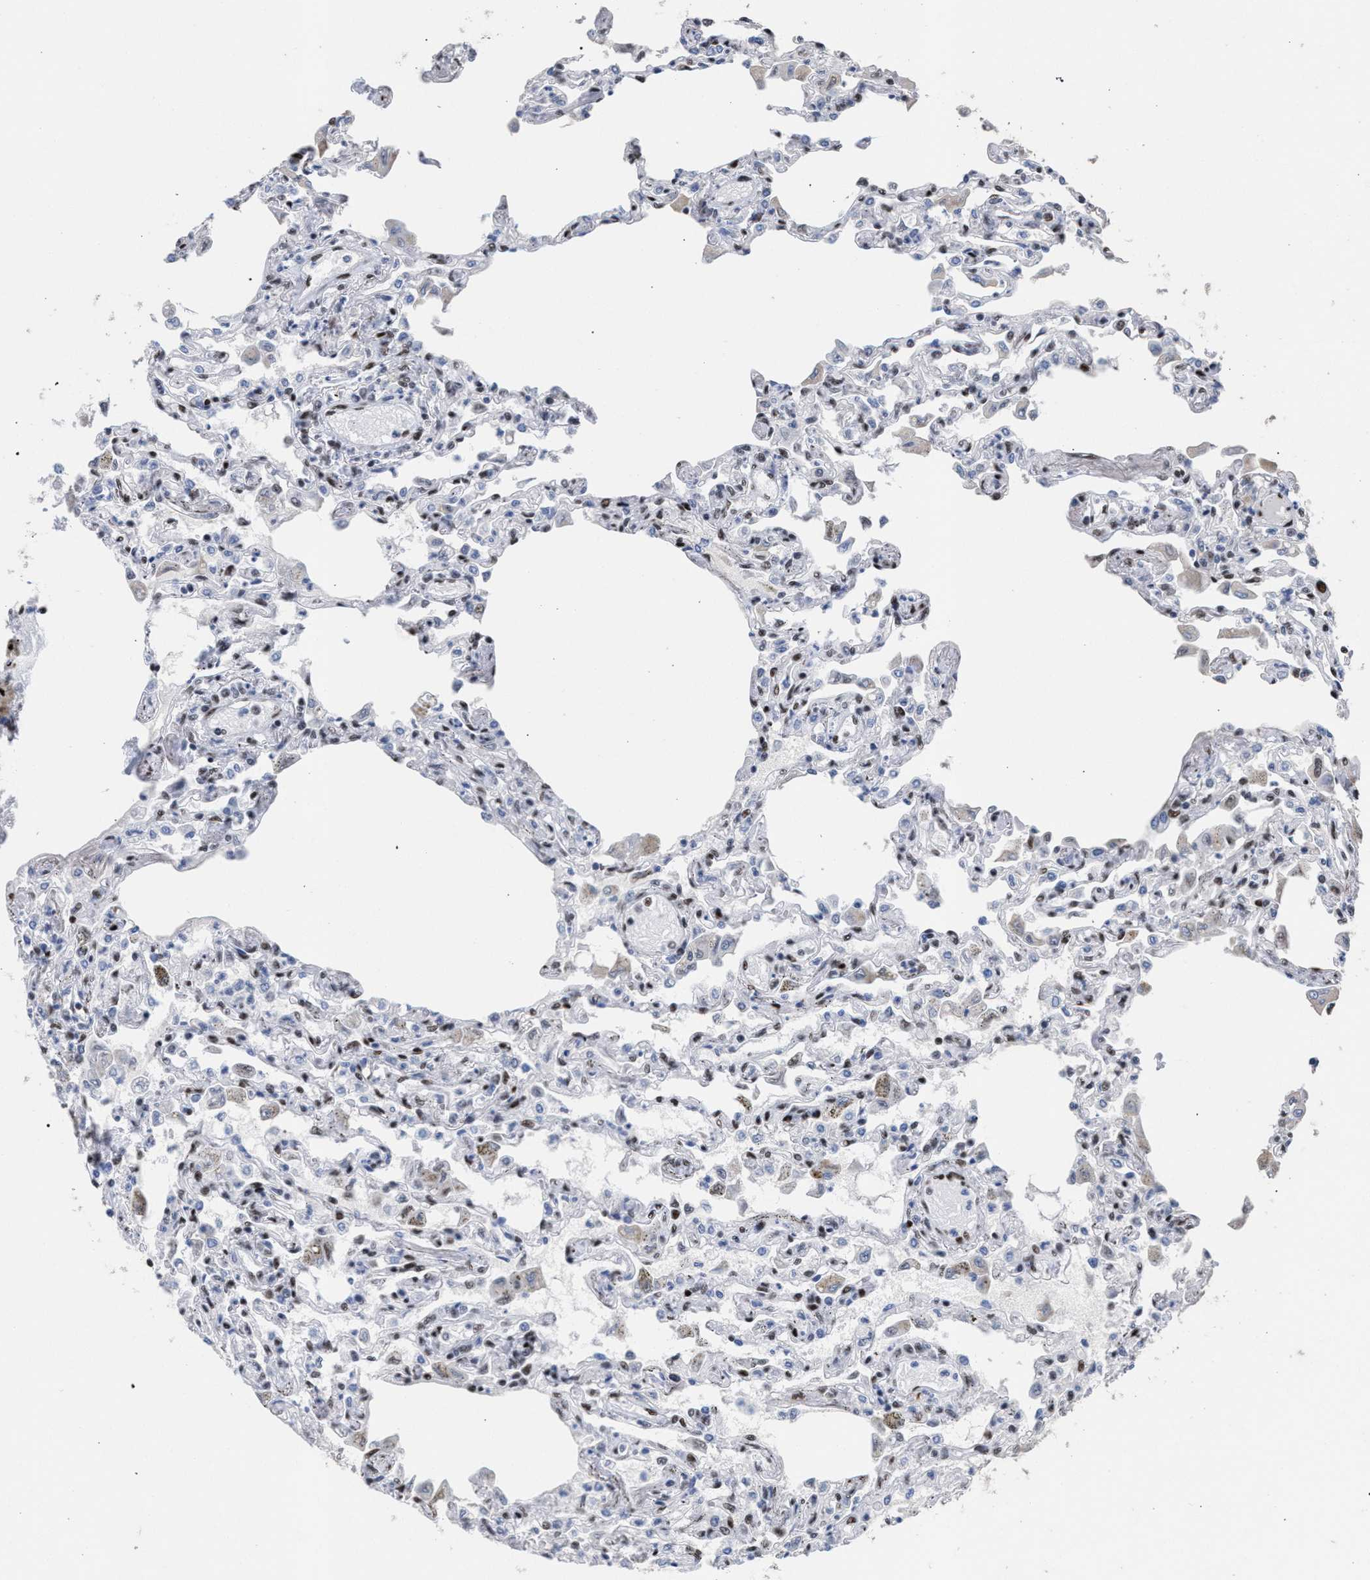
{"staining": {"intensity": "strong", "quantity": "<25%", "location": "nuclear"}, "tissue": "lung", "cell_type": "Alveolar cells", "image_type": "normal", "snomed": [{"axis": "morphology", "description": "Normal tissue, NOS"}, {"axis": "topography", "description": "Bronchus"}, {"axis": "topography", "description": "Lung"}], "caption": "Strong nuclear positivity is identified in approximately <25% of alveolar cells in normal lung. (DAB (3,3'-diaminobenzidine) IHC with brightfield microscopy, high magnification).", "gene": "TP53BP1", "patient": {"sex": "female", "age": 49}}